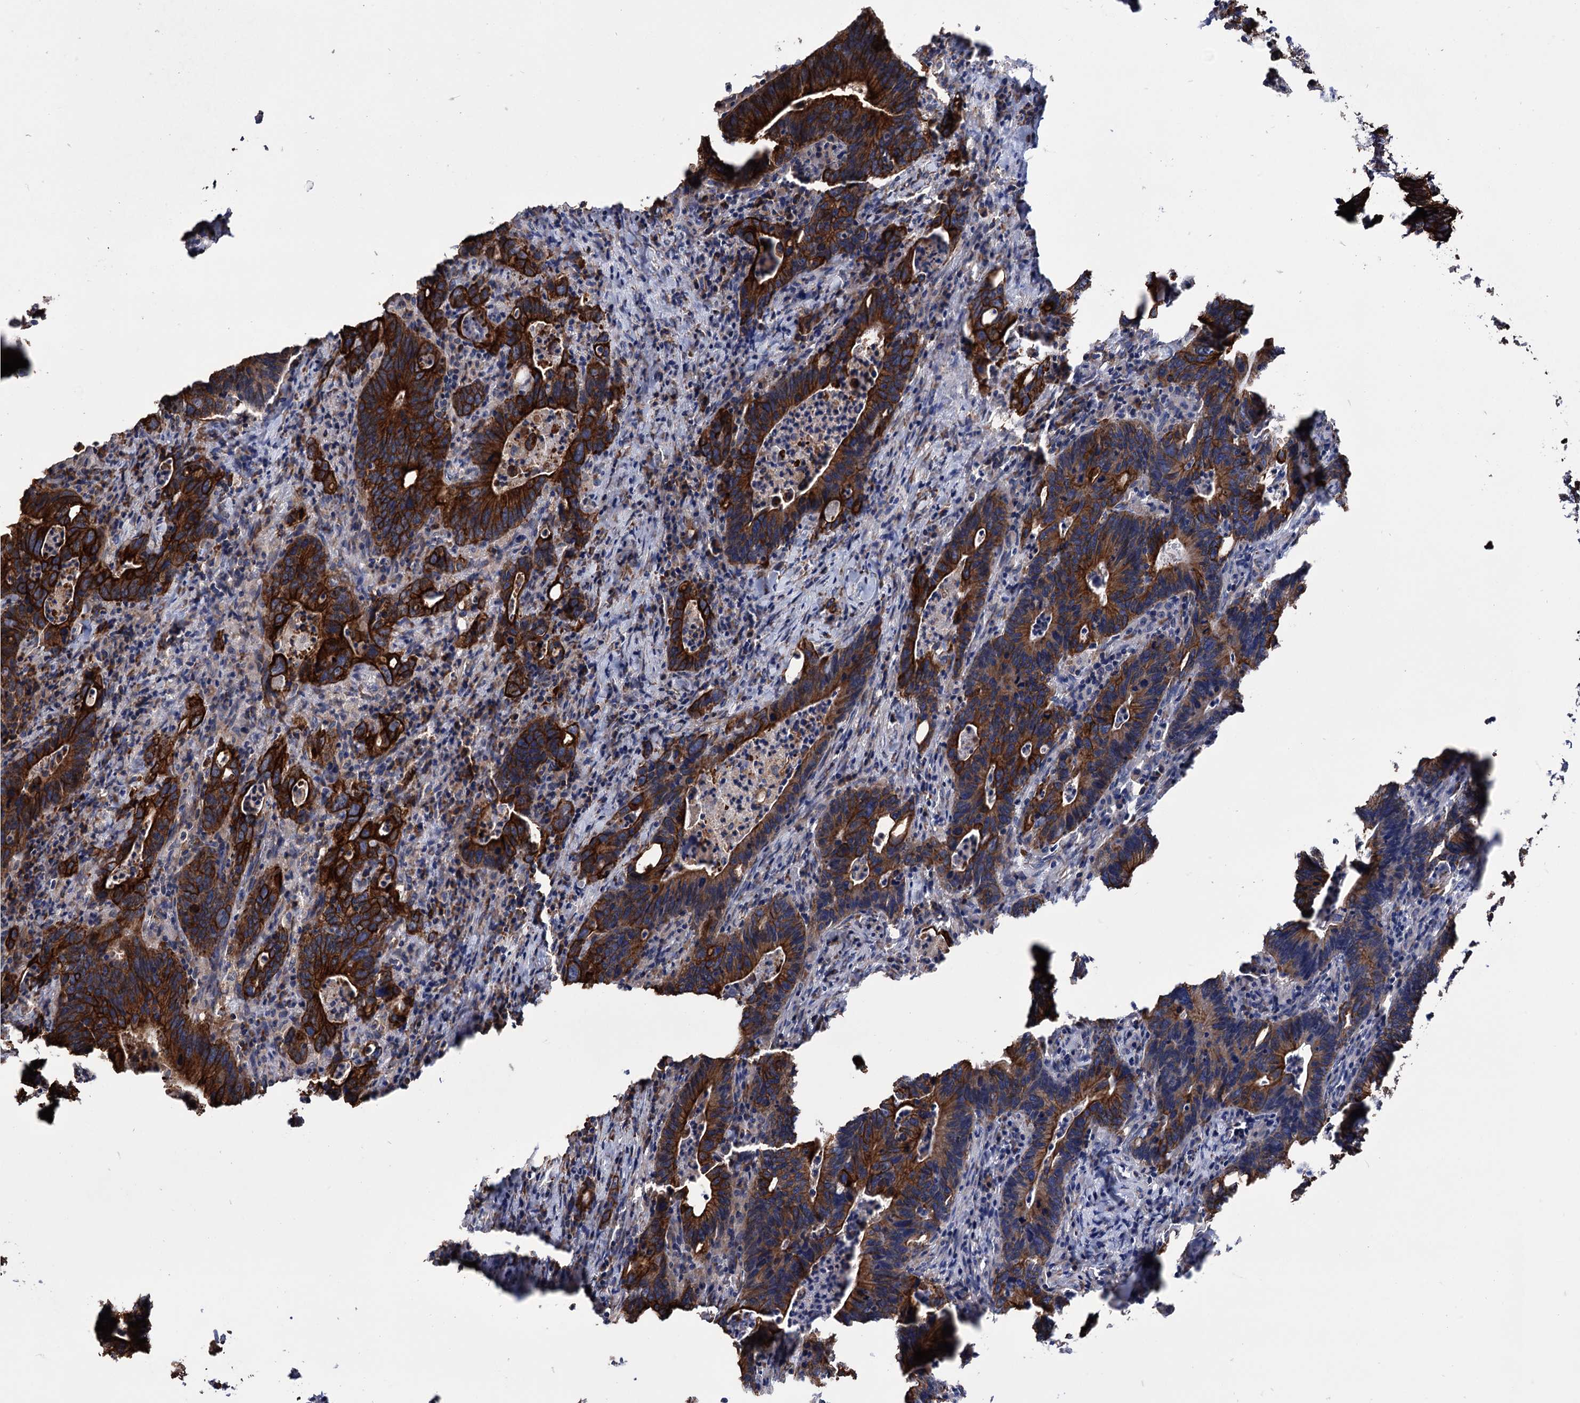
{"staining": {"intensity": "strong", "quantity": ">75%", "location": "cytoplasmic/membranous"}, "tissue": "colorectal cancer", "cell_type": "Tumor cells", "image_type": "cancer", "snomed": [{"axis": "morphology", "description": "Adenocarcinoma, NOS"}, {"axis": "topography", "description": "Colon"}], "caption": "Human colorectal cancer (adenocarcinoma) stained for a protein (brown) shows strong cytoplasmic/membranous positive expression in about >75% of tumor cells.", "gene": "CDAN1", "patient": {"sex": "female", "age": 75}}